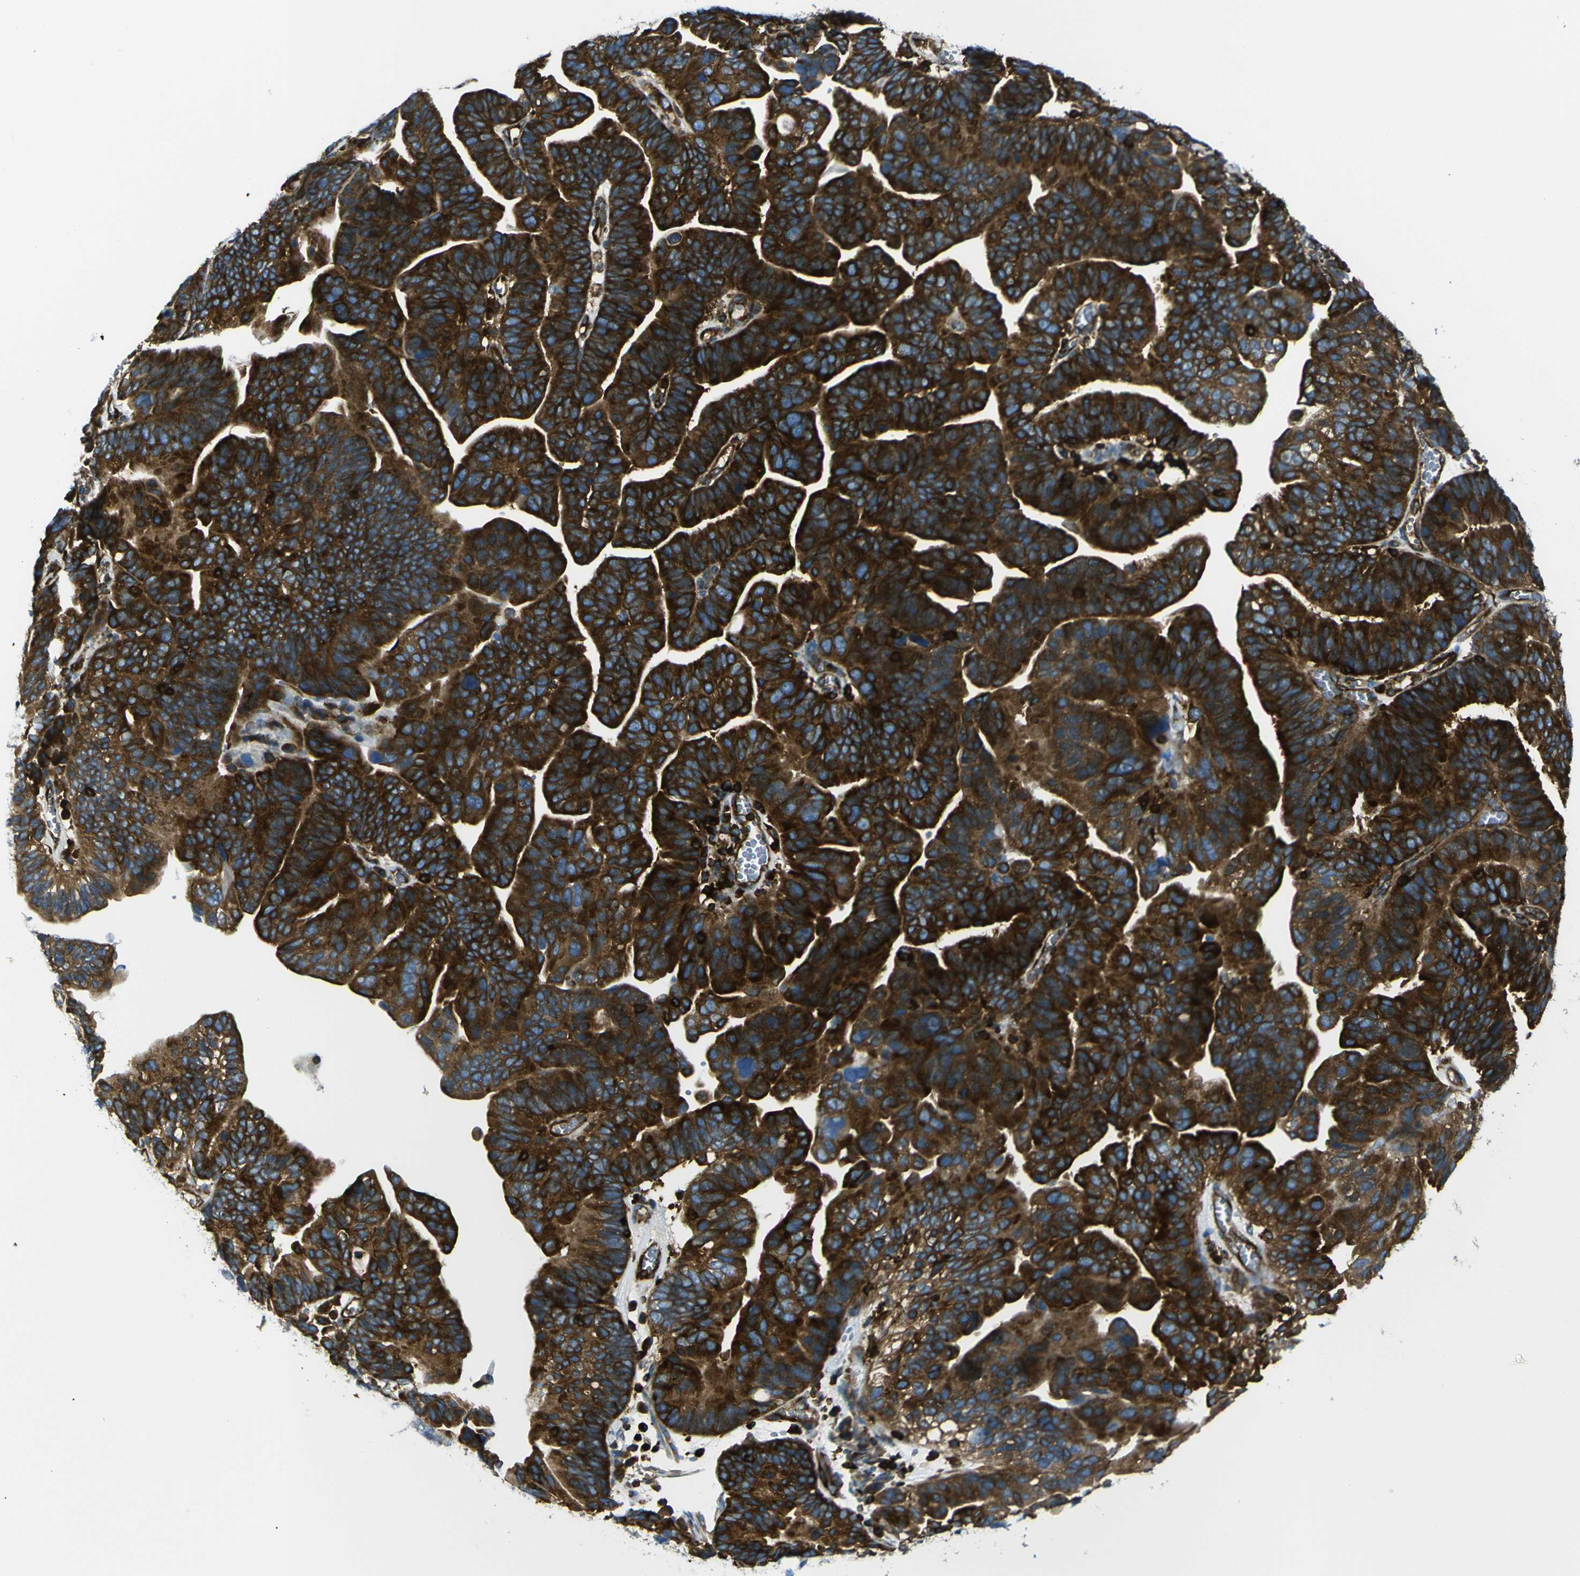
{"staining": {"intensity": "strong", "quantity": ">75%", "location": "cytoplasmic/membranous"}, "tissue": "ovarian cancer", "cell_type": "Tumor cells", "image_type": "cancer", "snomed": [{"axis": "morphology", "description": "Cystadenocarcinoma, serous, NOS"}, {"axis": "topography", "description": "Ovary"}], "caption": "This is a photomicrograph of IHC staining of ovarian cancer, which shows strong positivity in the cytoplasmic/membranous of tumor cells.", "gene": "ARHGEF1", "patient": {"sex": "female", "age": 56}}